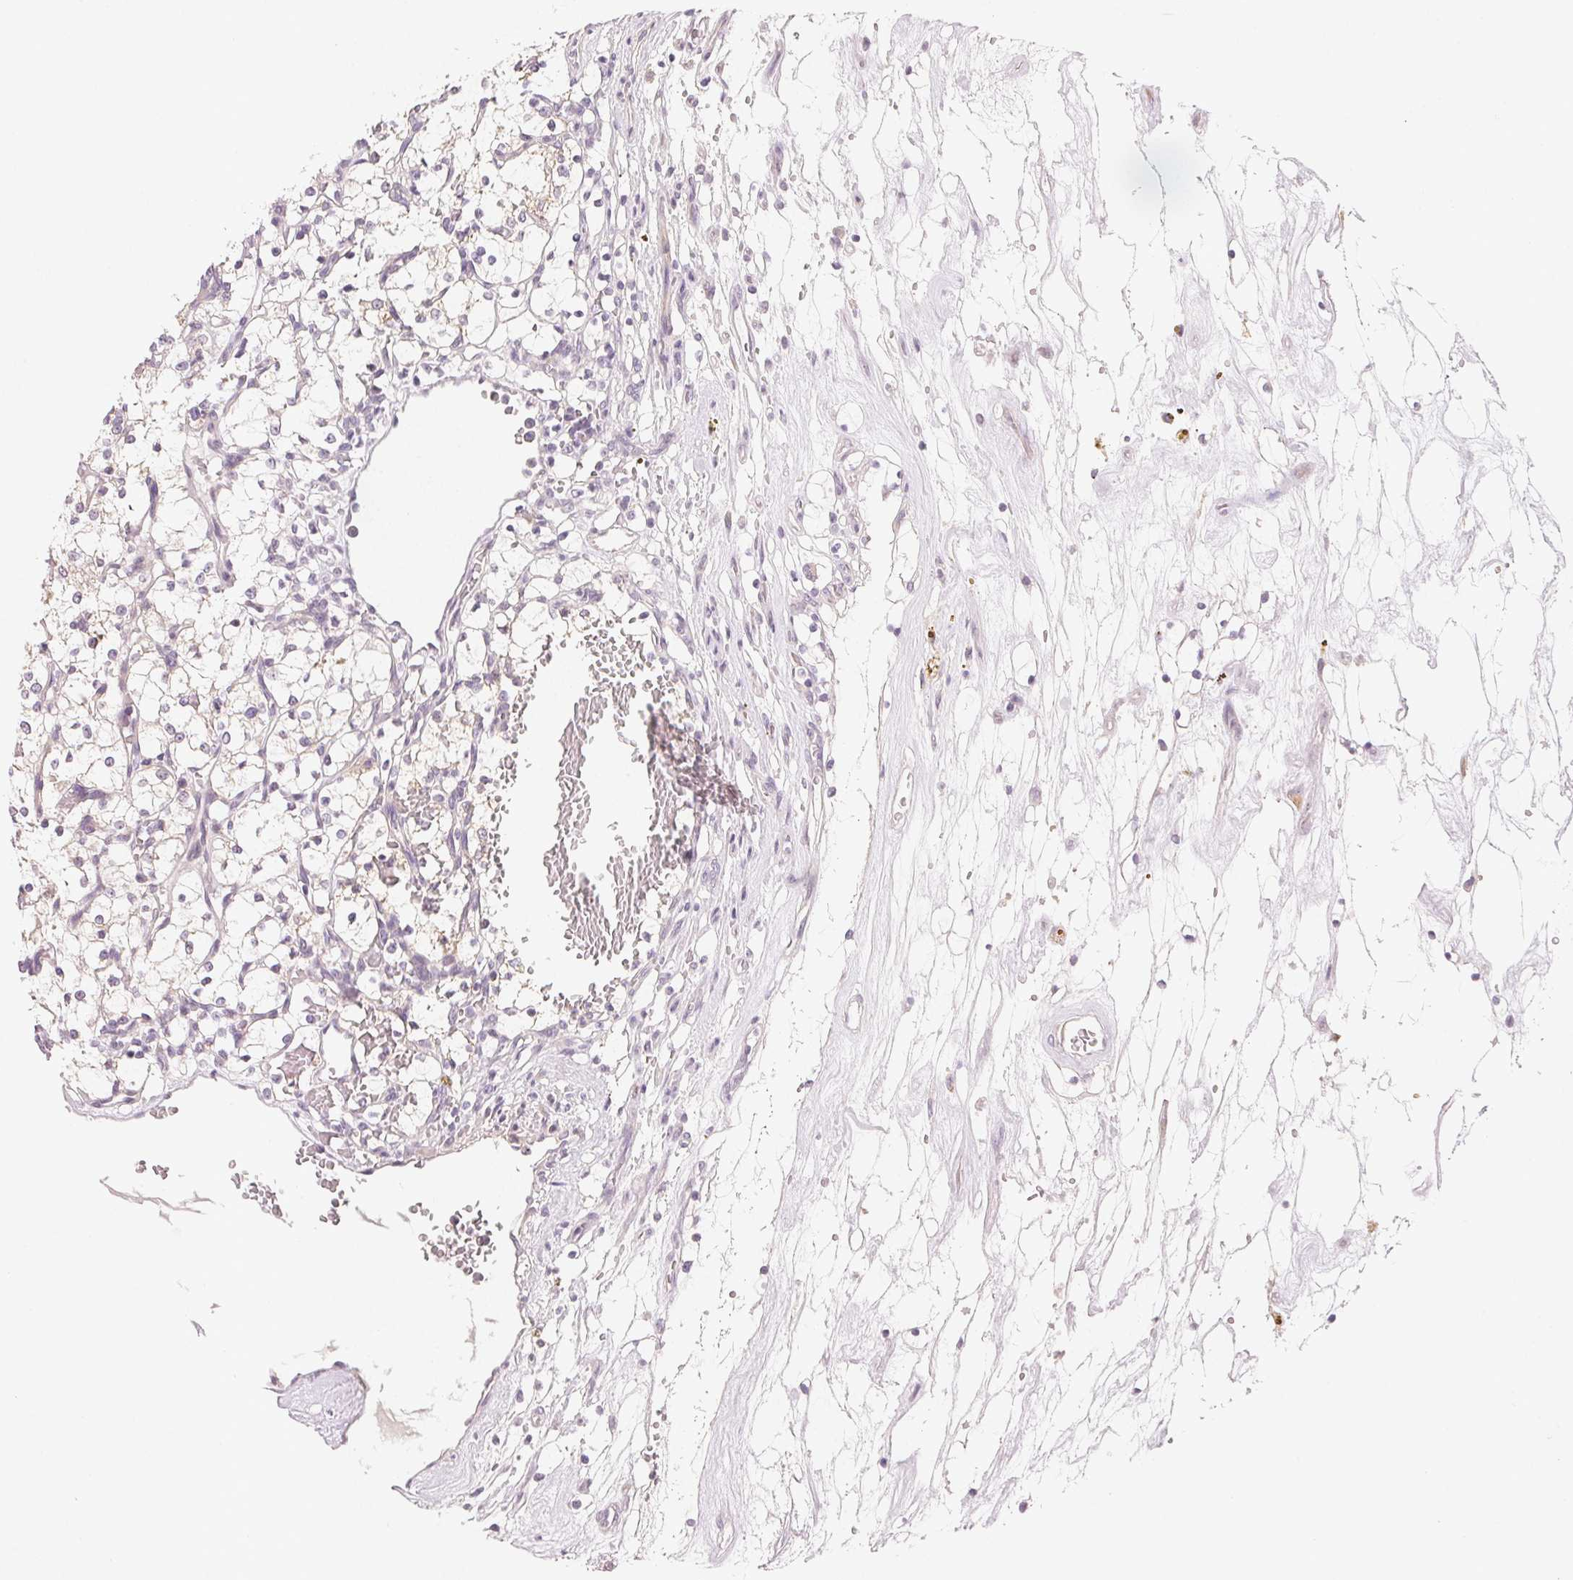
{"staining": {"intensity": "negative", "quantity": "none", "location": "none"}, "tissue": "renal cancer", "cell_type": "Tumor cells", "image_type": "cancer", "snomed": [{"axis": "morphology", "description": "Adenocarcinoma, NOS"}, {"axis": "topography", "description": "Kidney"}], "caption": "Protein analysis of adenocarcinoma (renal) reveals no significant expression in tumor cells.", "gene": "MYBL1", "patient": {"sex": "female", "age": 69}}